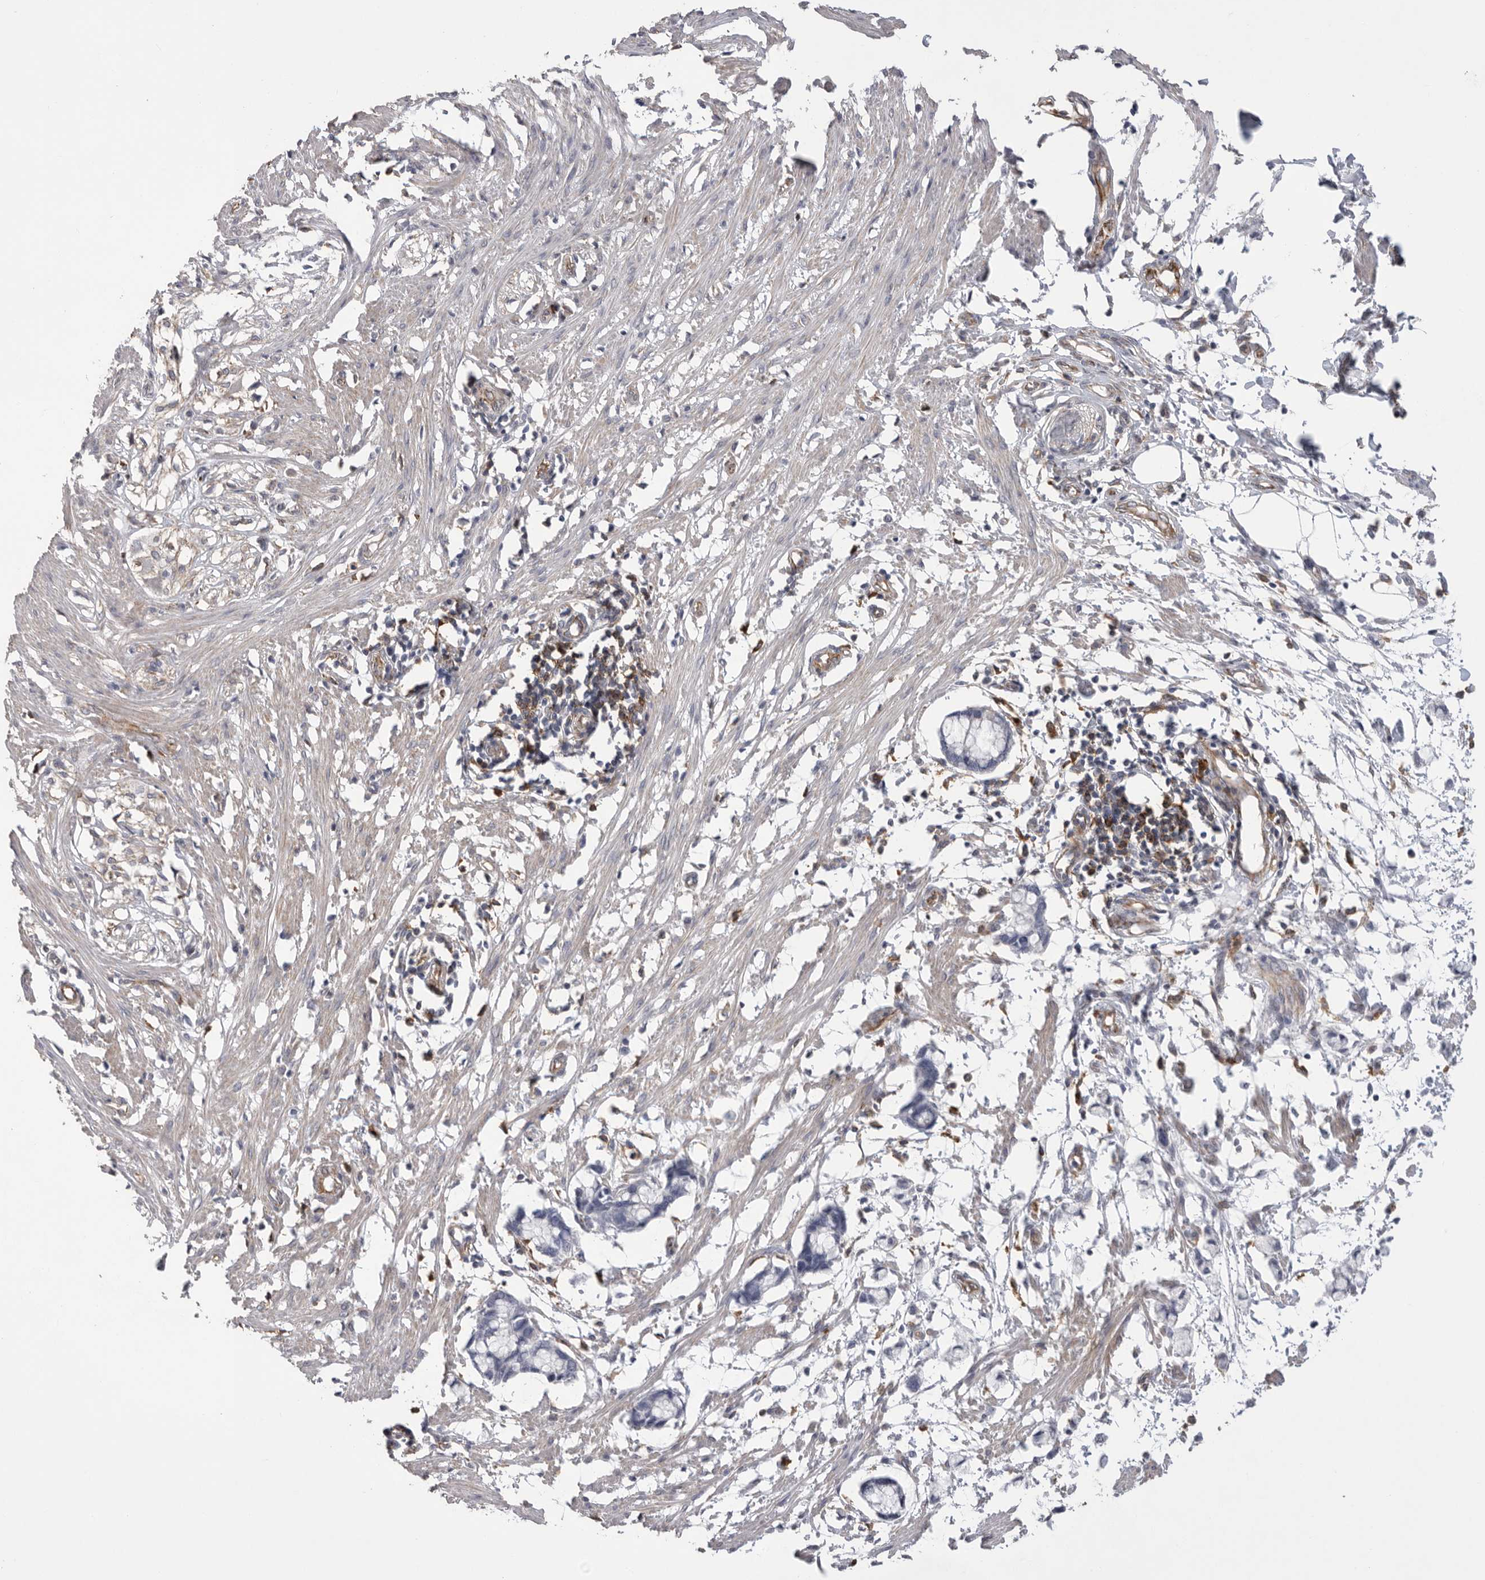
{"staining": {"intensity": "weak", "quantity": "25%-75%", "location": "cytoplasmic/membranous"}, "tissue": "smooth muscle", "cell_type": "Smooth muscle cells", "image_type": "normal", "snomed": [{"axis": "morphology", "description": "Normal tissue, NOS"}, {"axis": "morphology", "description": "Adenocarcinoma, NOS"}, {"axis": "topography", "description": "Smooth muscle"}, {"axis": "topography", "description": "Colon"}], "caption": "Human smooth muscle stained with a protein marker displays weak staining in smooth muscle cells.", "gene": "SIGLEC10", "patient": {"sex": "male", "age": 14}}